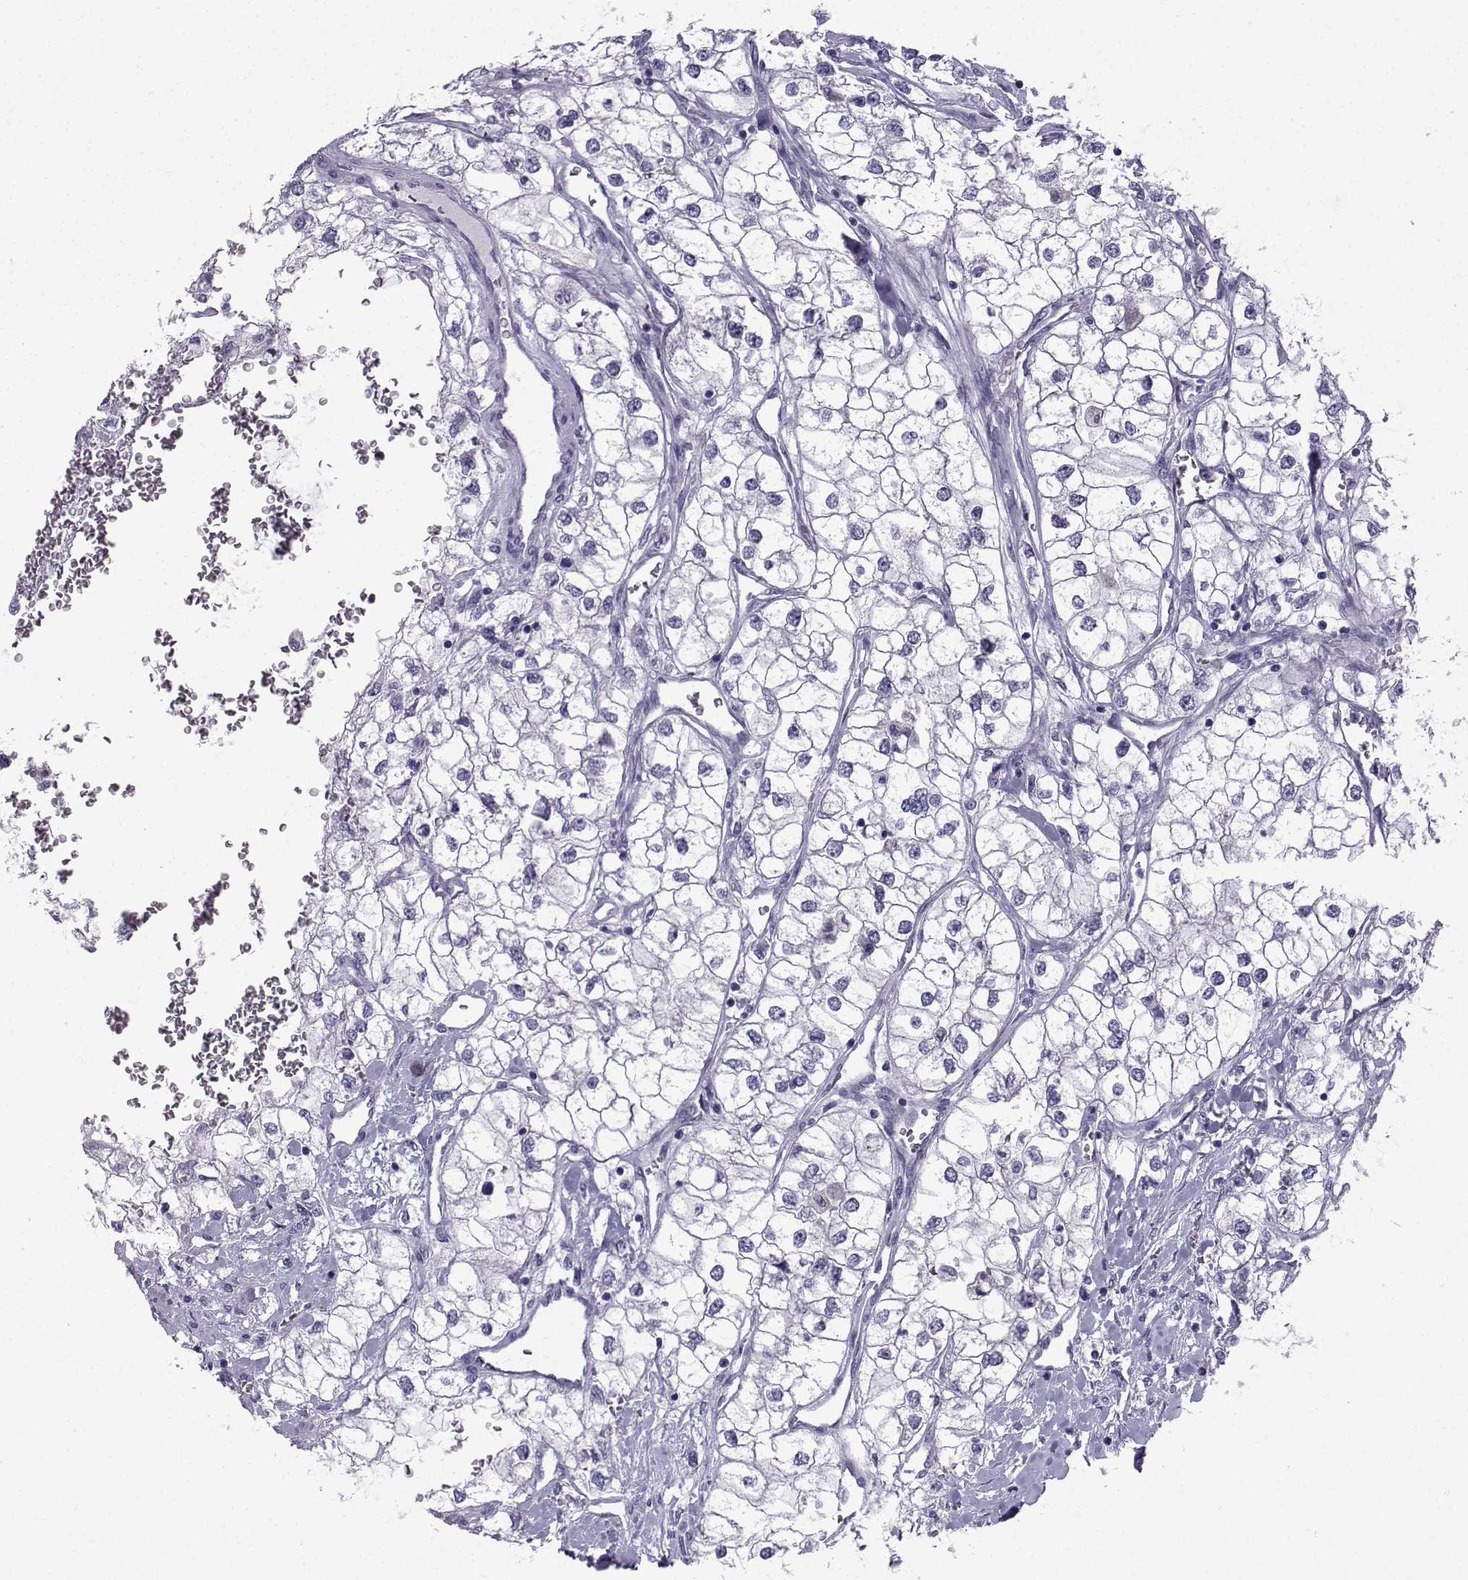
{"staining": {"intensity": "negative", "quantity": "none", "location": "none"}, "tissue": "renal cancer", "cell_type": "Tumor cells", "image_type": "cancer", "snomed": [{"axis": "morphology", "description": "Adenocarcinoma, NOS"}, {"axis": "topography", "description": "Kidney"}], "caption": "DAB (3,3'-diaminobenzidine) immunohistochemical staining of human renal adenocarcinoma exhibits no significant staining in tumor cells.", "gene": "CFAP53", "patient": {"sex": "male", "age": 59}}